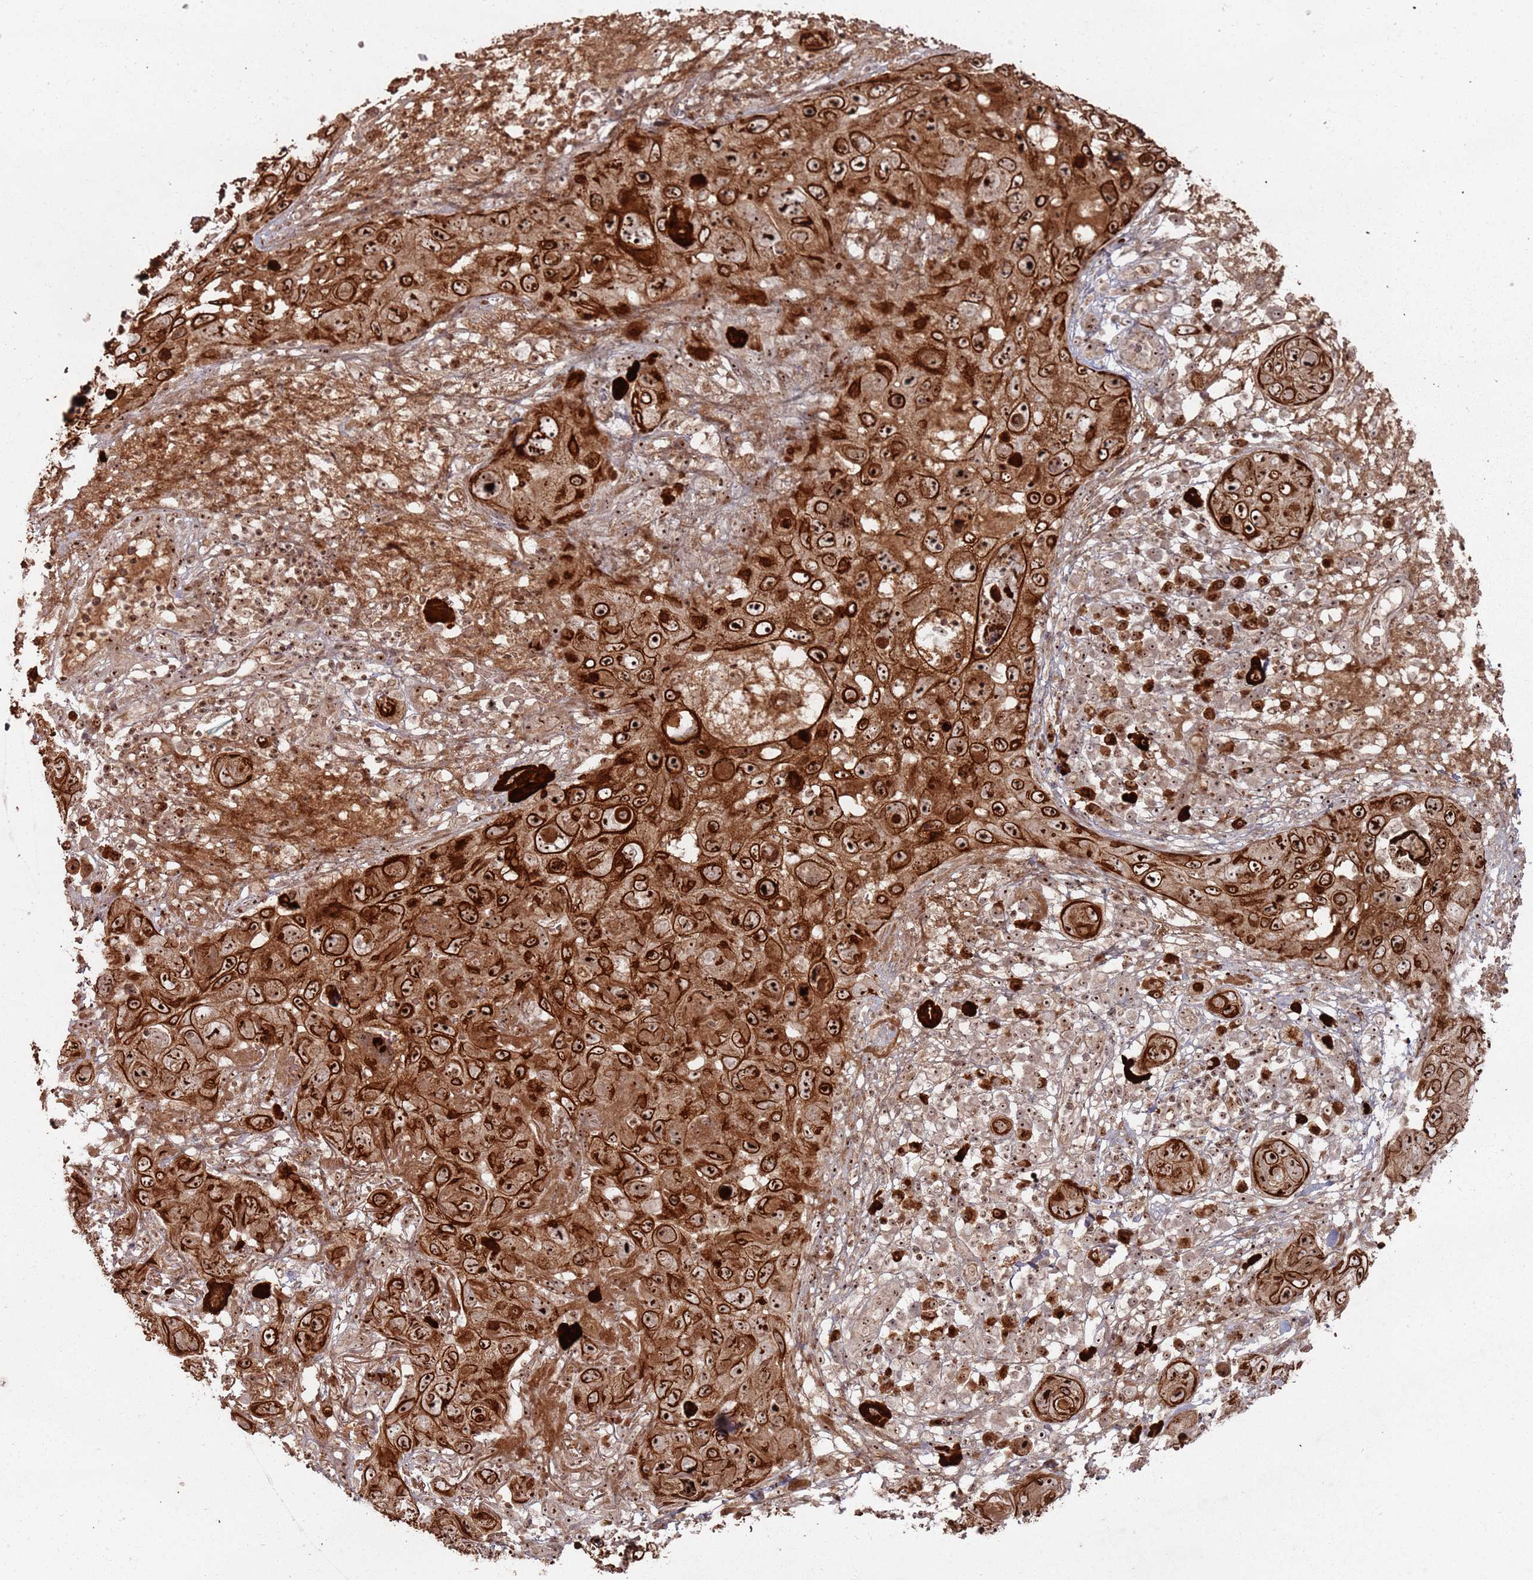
{"staining": {"intensity": "strong", "quantity": ">75%", "location": "cytoplasmic/membranous,nuclear"}, "tissue": "skin cancer", "cell_type": "Tumor cells", "image_type": "cancer", "snomed": [{"axis": "morphology", "description": "Squamous cell carcinoma in situ, NOS"}, {"axis": "morphology", "description": "Squamous cell carcinoma, NOS"}, {"axis": "topography", "description": "Skin"}], "caption": "A histopathology image of human squamous cell carcinoma in situ (skin) stained for a protein shows strong cytoplasmic/membranous and nuclear brown staining in tumor cells. (DAB IHC, brown staining for protein, blue staining for nuclei).", "gene": "UTP11", "patient": {"sex": "male", "age": 93}}